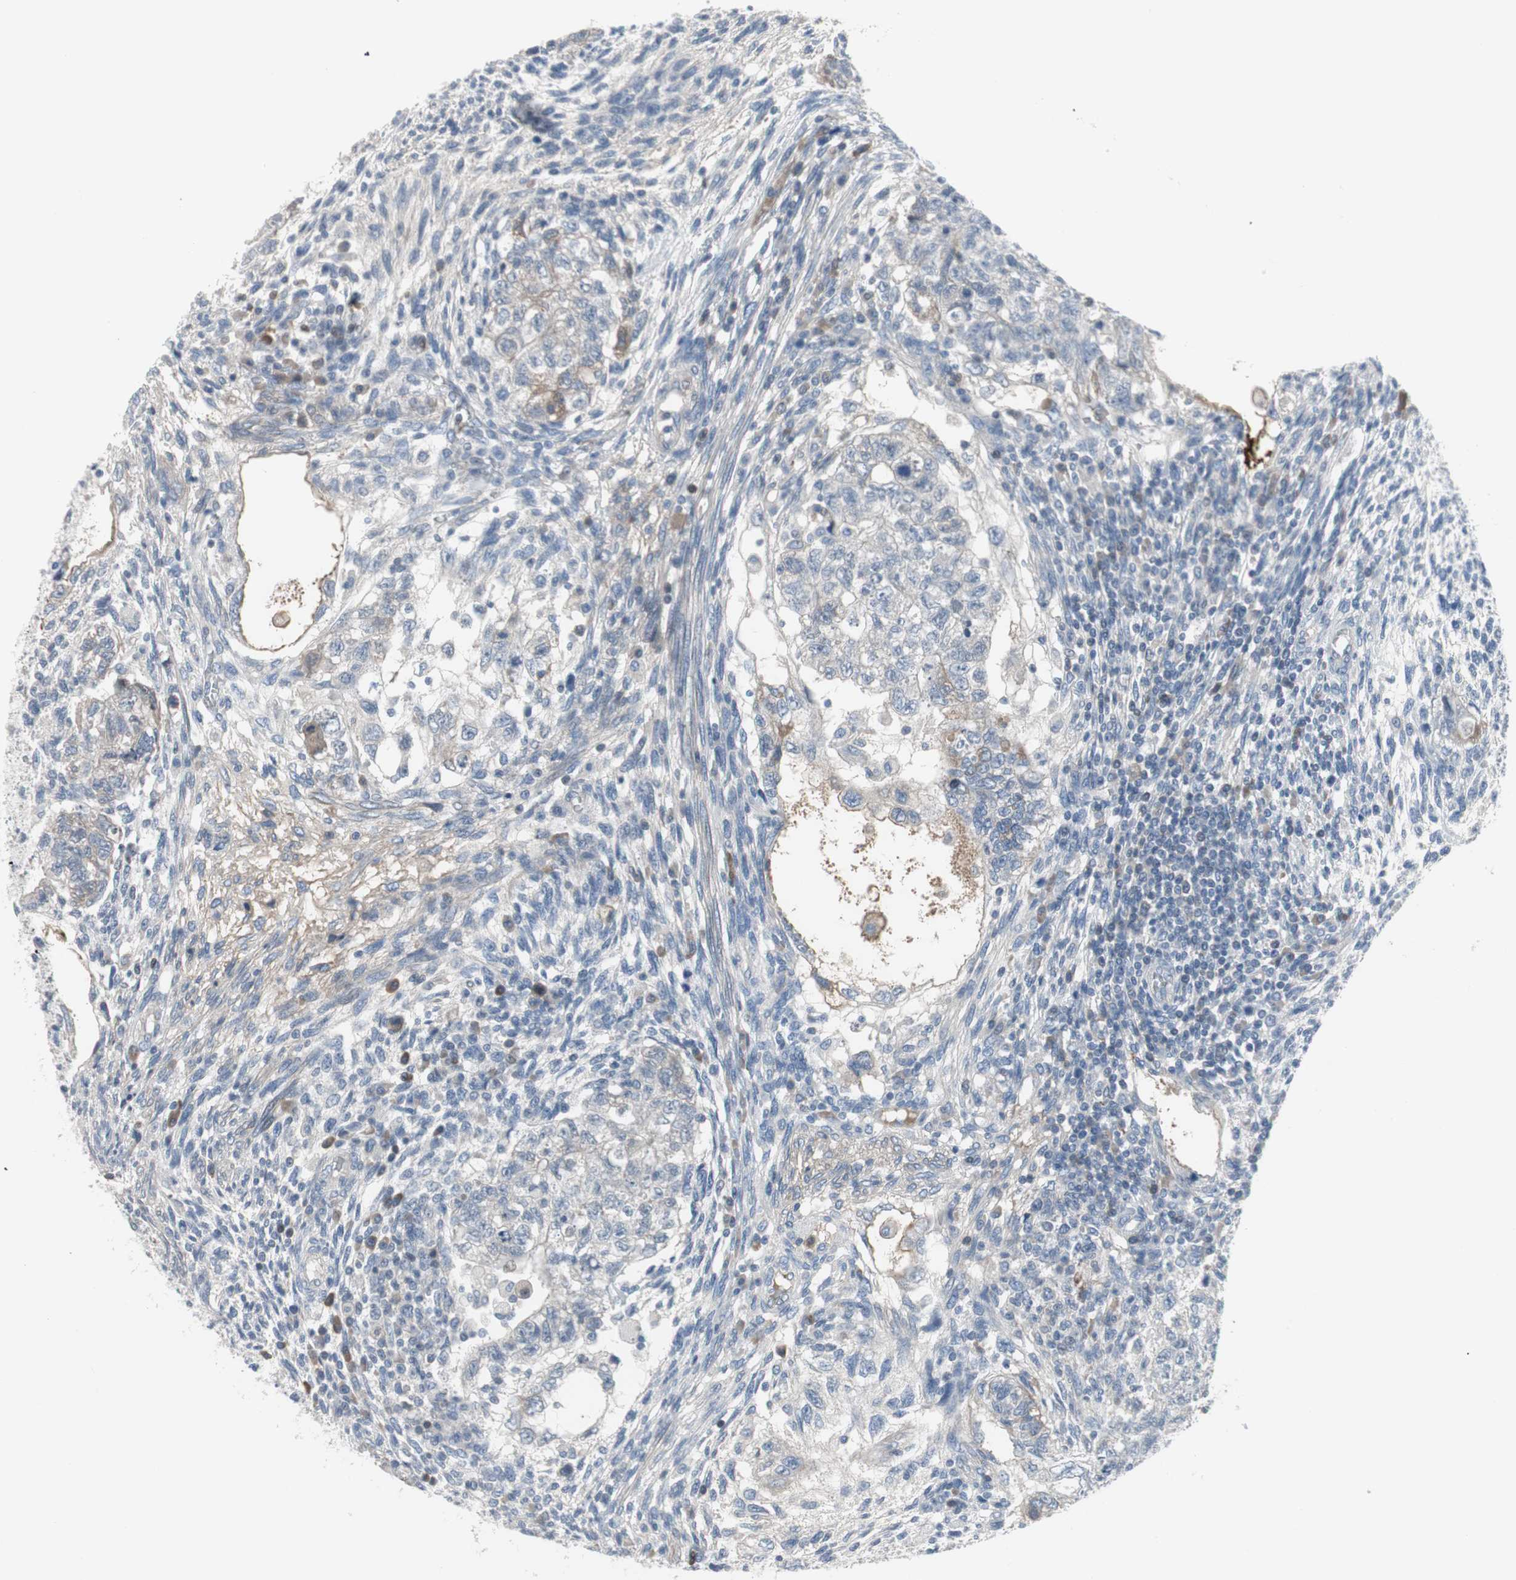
{"staining": {"intensity": "negative", "quantity": "none", "location": "none"}, "tissue": "testis cancer", "cell_type": "Tumor cells", "image_type": "cancer", "snomed": [{"axis": "morphology", "description": "Normal tissue, NOS"}, {"axis": "morphology", "description": "Carcinoma, Embryonal, NOS"}, {"axis": "topography", "description": "Testis"}], "caption": "IHC micrograph of human embryonal carcinoma (testis) stained for a protein (brown), which reveals no expression in tumor cells.", "gene": "PIGR", "patient": {"sex": "male", "age": 36}}